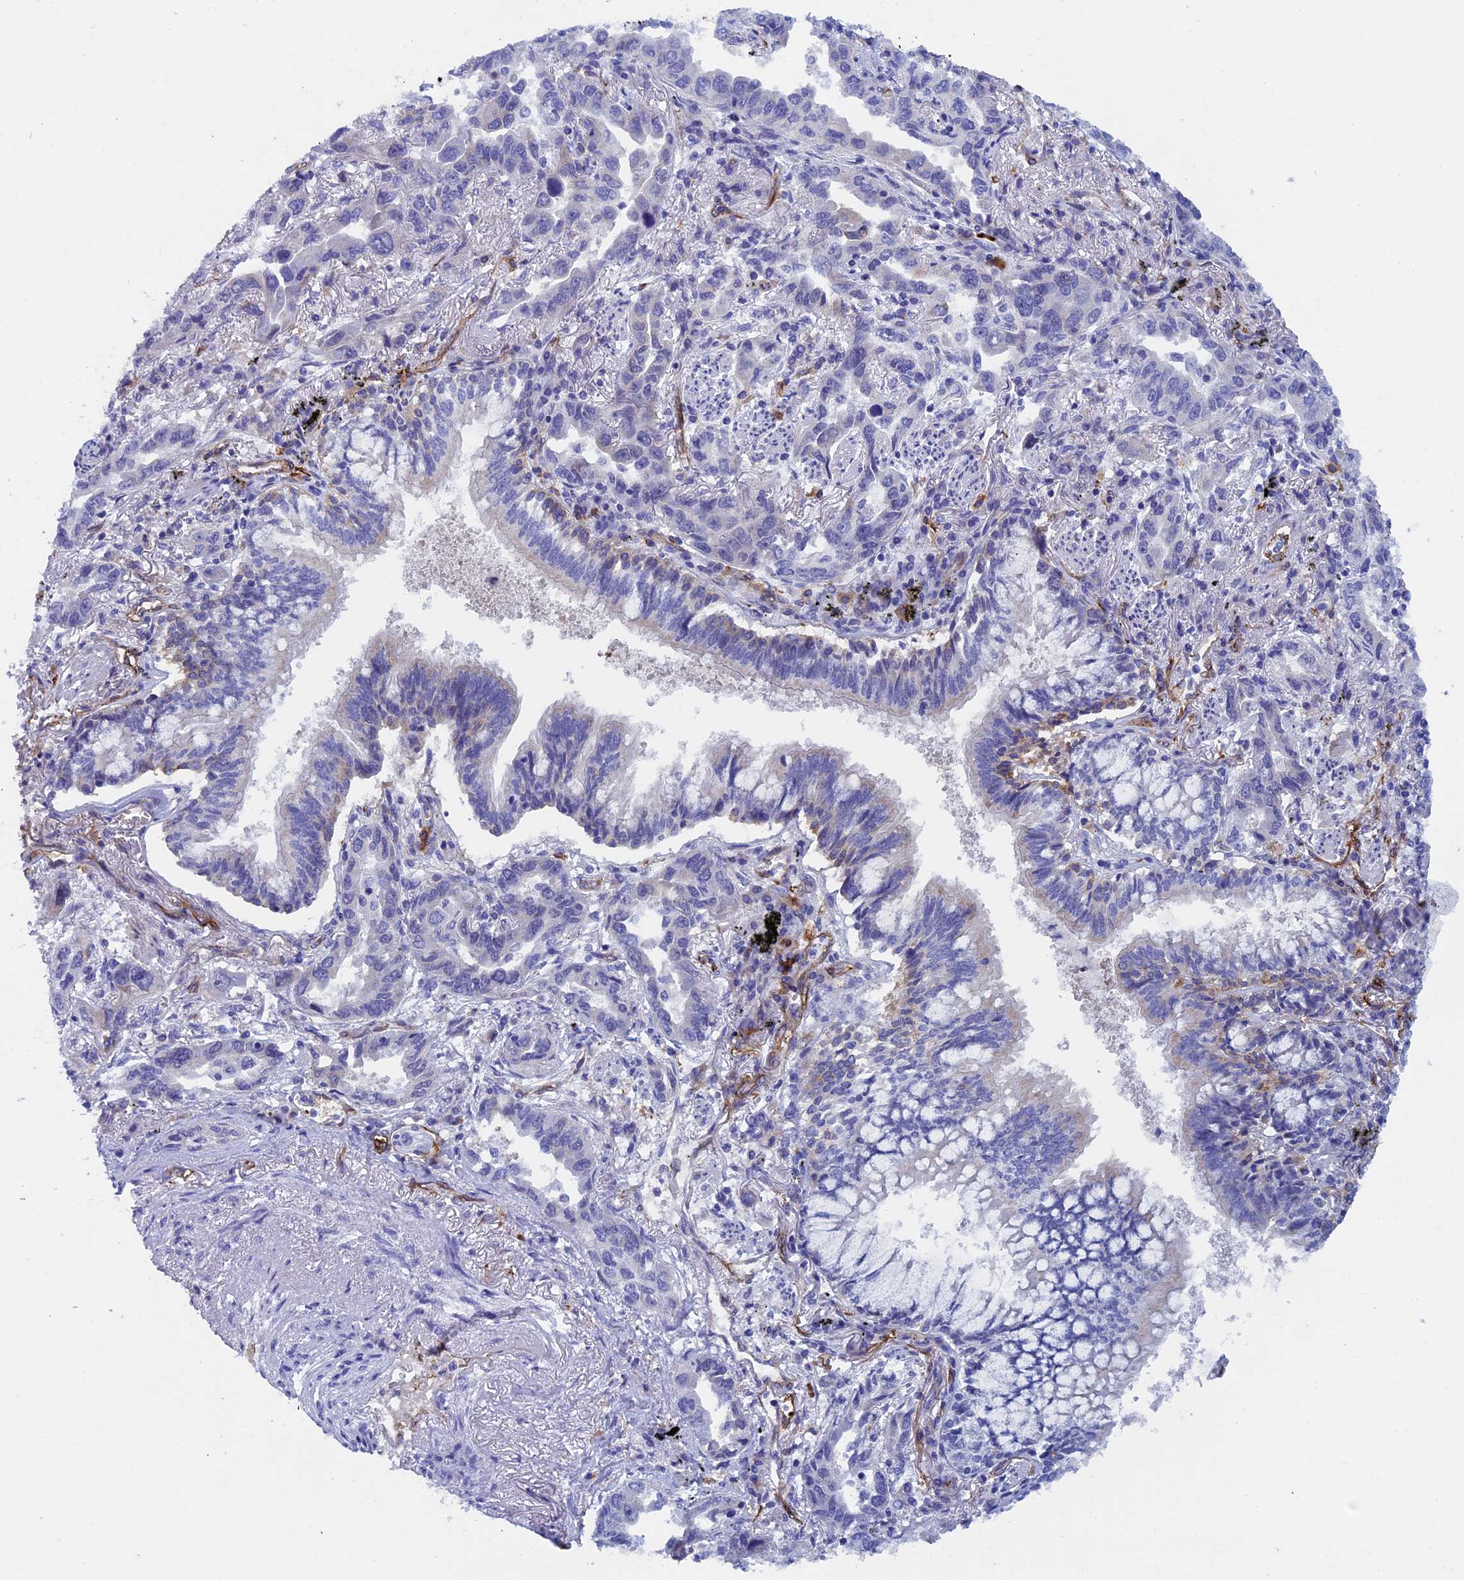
{"staining": {"intensity": "negative", "quantity": "none", "location": "none"}, "tissue": "lung cancer", "cell_type": "Tumor cells", "image_type": "cancer", "snomed": [{"axis": "morphology", "description": "Adenocarcinoma, NOS"}, {"axis": "topography", "description": "Lung"}], "caption": "Immunohistochemistry histopathology image of lung adenocarcinoma stained for a protein (brown), which reveals no positivity in tumor cells. (Immunohistochemistry, brightfield microscopy, high magnification).", "gene": "INSYN1", "patient": {"sex": "male", "age": 67}}